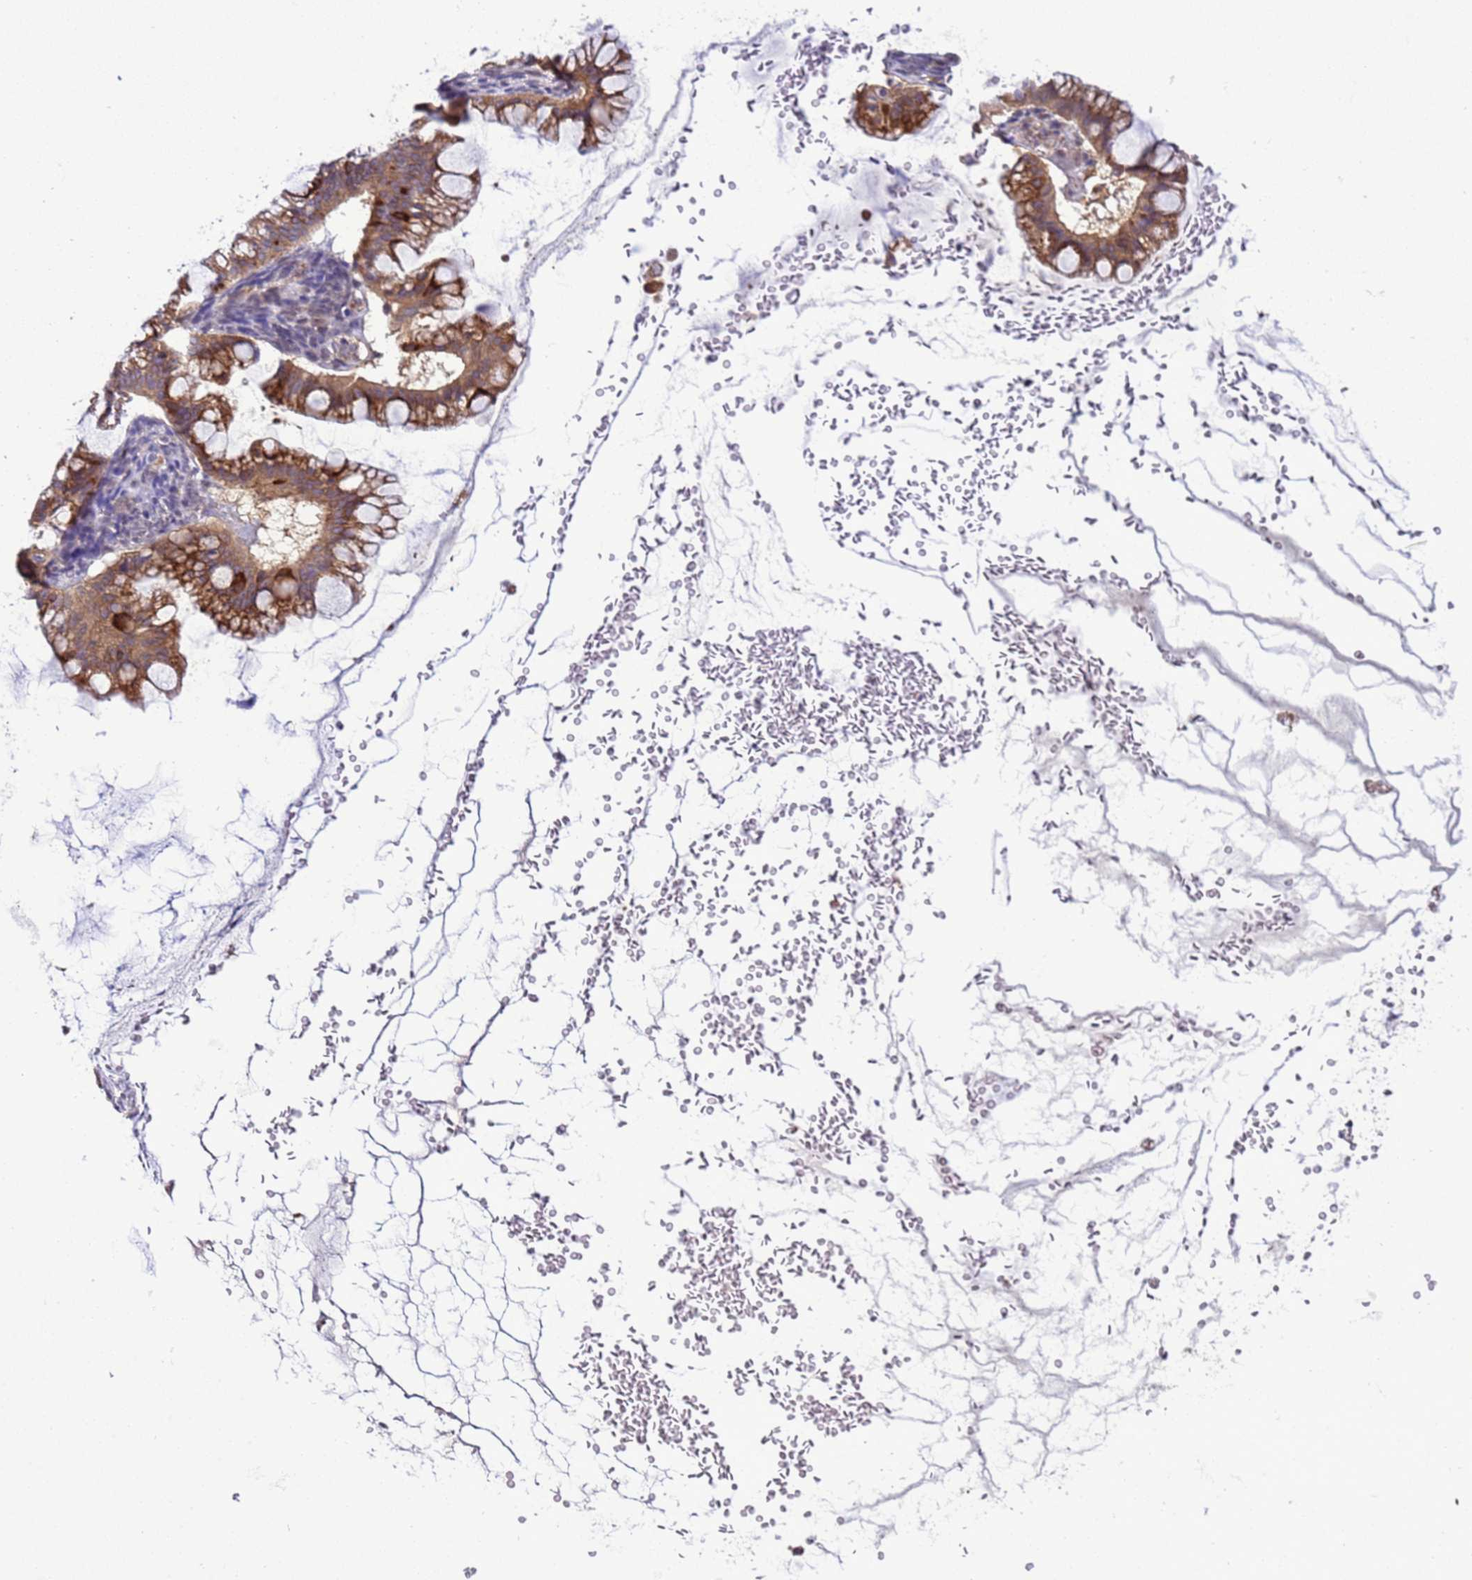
{"staining": {"intensity": "moderate", "quantity": ">75%", "location": "cytoplasmic/membranous"}, "tissue": "ovarian cancer", "cell_type": "Tumor cells", "image_type": "cancer", "snomed": [{"axis": "morphology", "description": "Cystadenocarcinoma, mucinous, NOS"}, {"axis": "topography", "description": "Ovary"}], "caption": "The micrograph reveals staining of ovarian mucinous cystadenocarcinoma, revealing moderate cytoplasmic/membranous protein staining (brown color) within tumor cells.", "gene": "GEN1", "patient": {"sex": "female", "age": 73}}